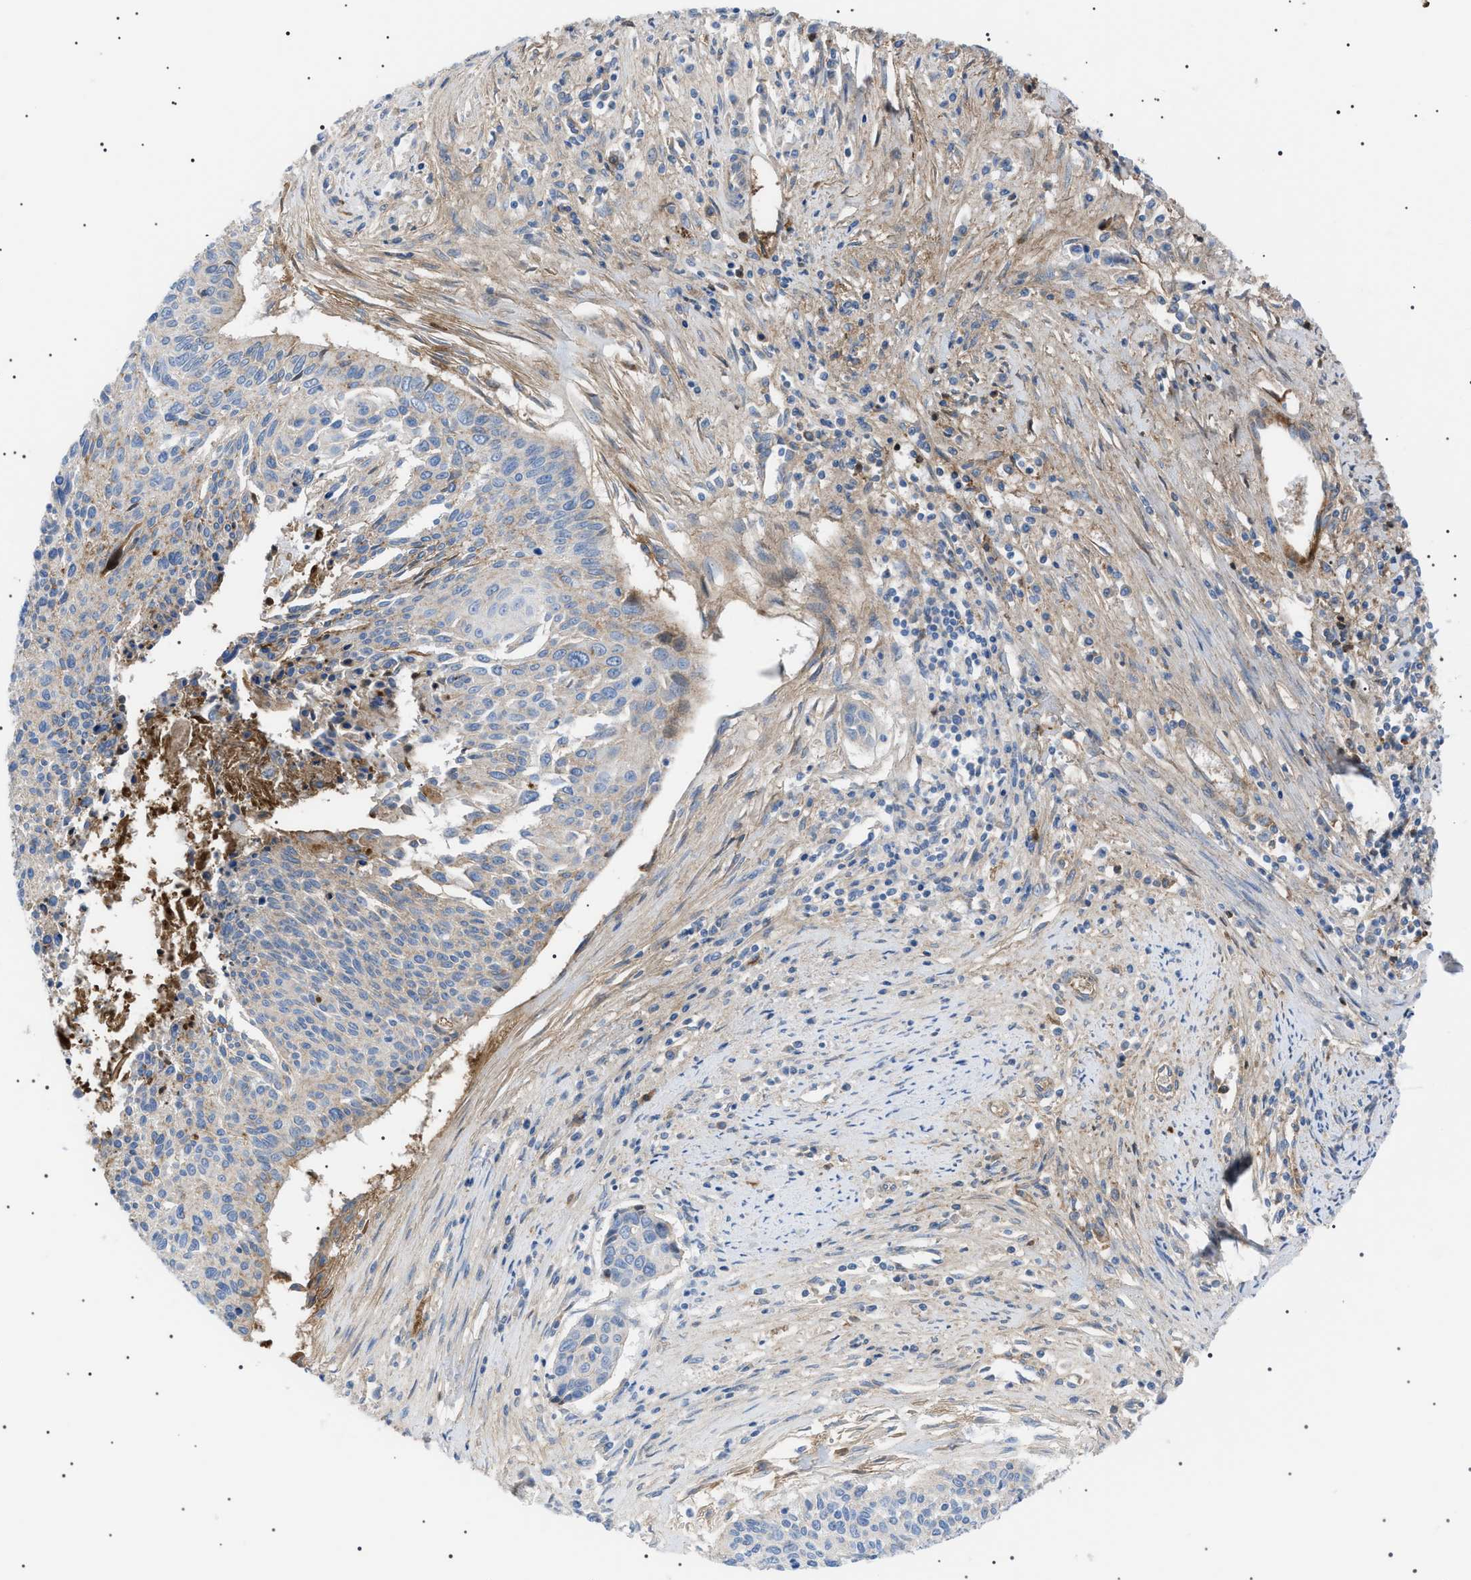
{"staining": {"intensity": "weak", "quantity": "25%-75%", "location": "cytoplasmic/membranous"}, "tissue": "cervical cancer", "cell_type": "Tumor cells", "image_type": "cancer", "snomed": [{"axis": "morphology", "description": "Squamous cell carcinoma, NOS"}, {"axis": "topography", "description": "Cervix"}], "caption": "The histopathology image demonstrates staining of cervical squamous cell carcinoma, revealing weak cytoplasmic/membranous protein staining (brown color) within tumor cells.", "gene": "LPA", "patient": {"sex": "female", "age": 55}}